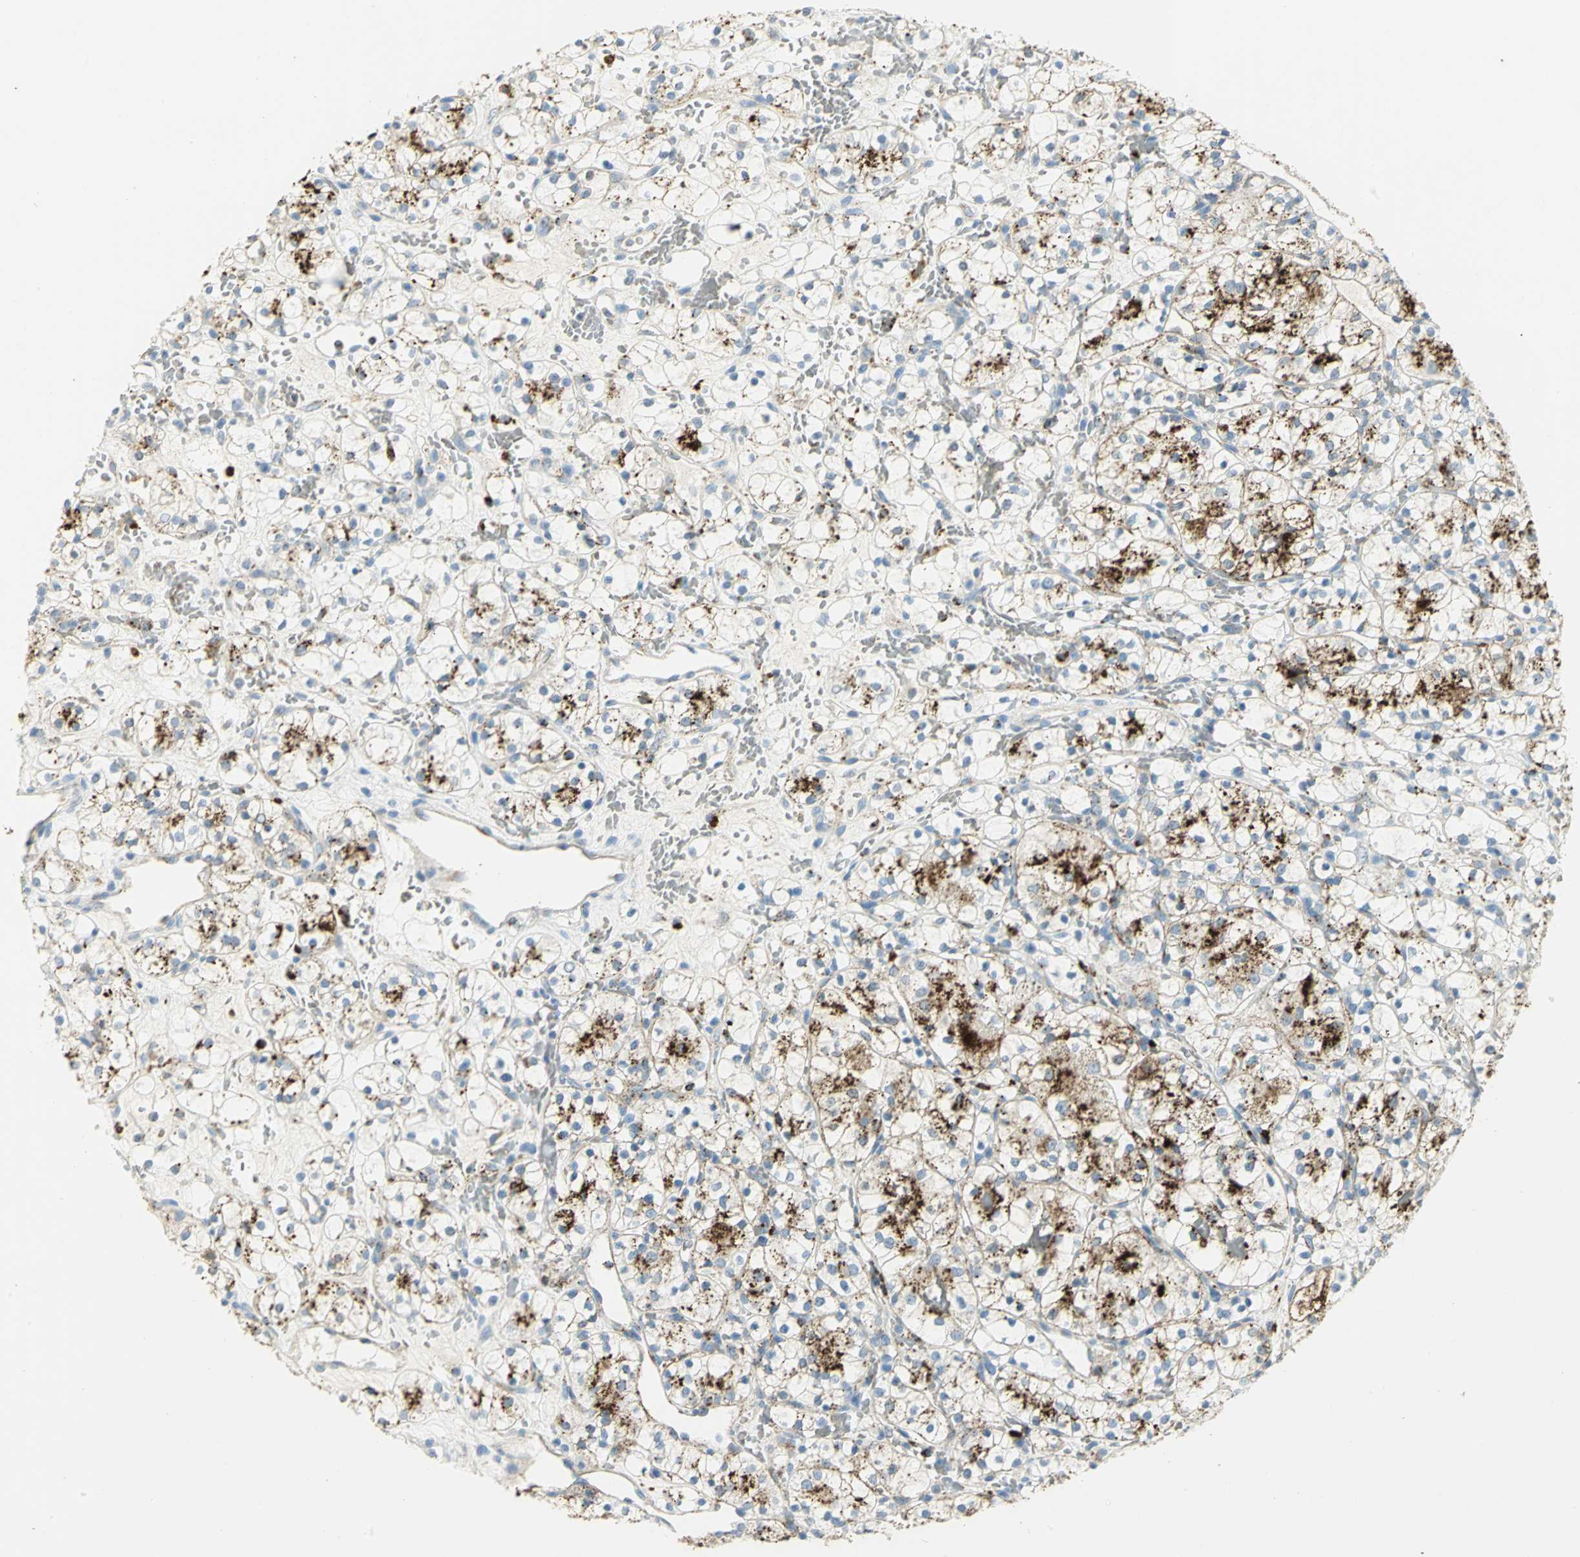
{"staining": {"intensity": "moderate", "quantity": "<25%", "location": "cytoplasmic/membranous"}, "tissue": "renal cancer", "cell_type": "Tumor cells", "image_type": "cancer", "snomed": [{"axis": "morphology", "description": "Adenocarcinoma, NOS"}, {"axis": "topography", "description": "Kidney"}], "caption": "Immunohistochemical staining of renal cancer (adenocarcinoma) shows low levels of moderate cytoplasmic/membranous protein positivity in approximately <25% of tumor cells.", "gene": "ARSA", "patient": {"sex": "female", "age": 60}}